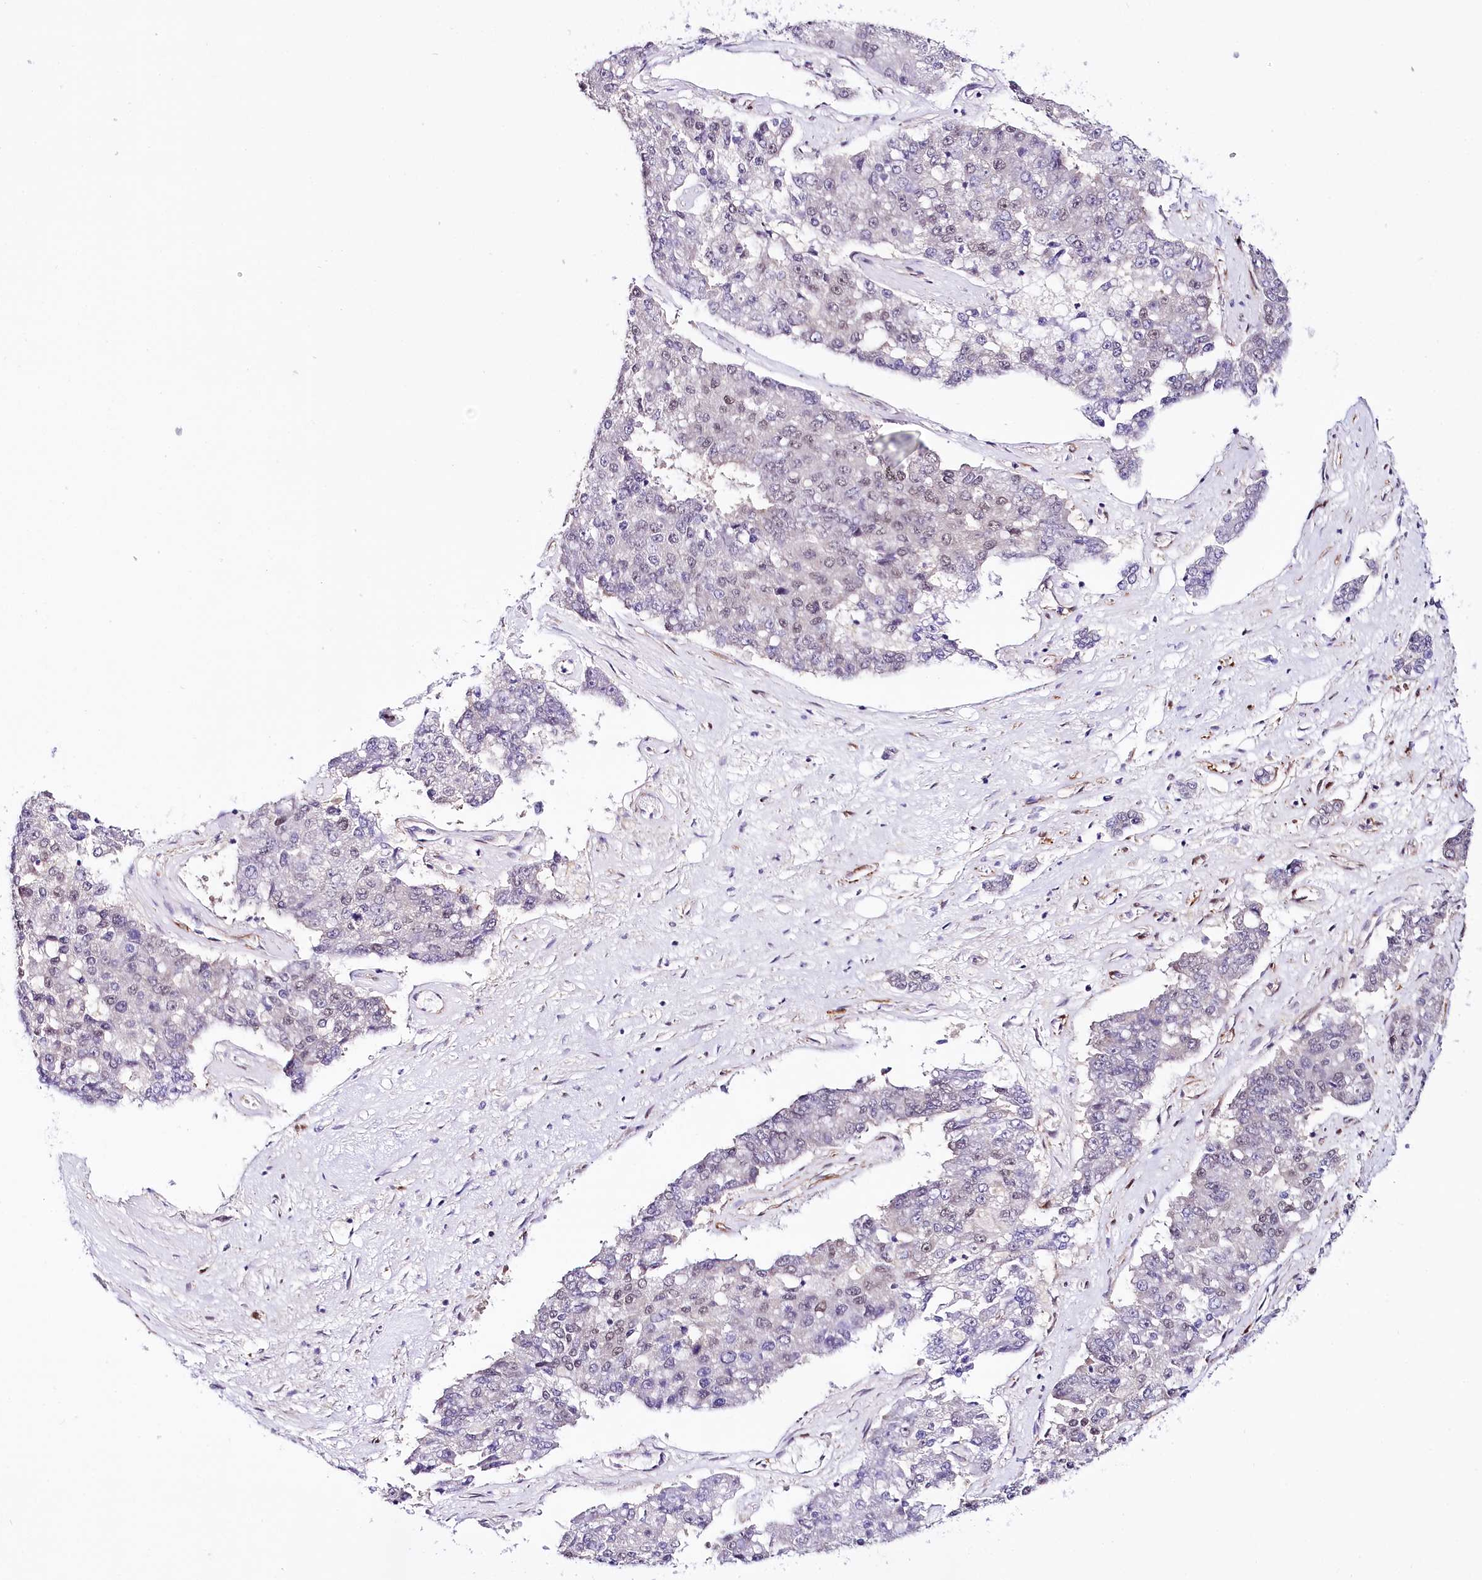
{"staining": {"intensity": "negative", "quantity": "none", "location": "none"}, "tissue": "pancreatic cancer", "cell_type": "Tumor cells", "image_type": "cancer", "snomed": [{"axis": "morphology", "description": "Adenocarcinoma, NOS"}, {"axis": "topography", "description": "Pancreas"}], "caption": "Immunohistochemical staining of human adenocarcinoma (pancreatic) shows no significant positivity in tumor cells. (DAB (3,3'-diaminobenzidine) immunohistochemistry (IHC), high magnification).", "gene": "PPP2R5B", "patient": {"sex": "male", "age": 50}}